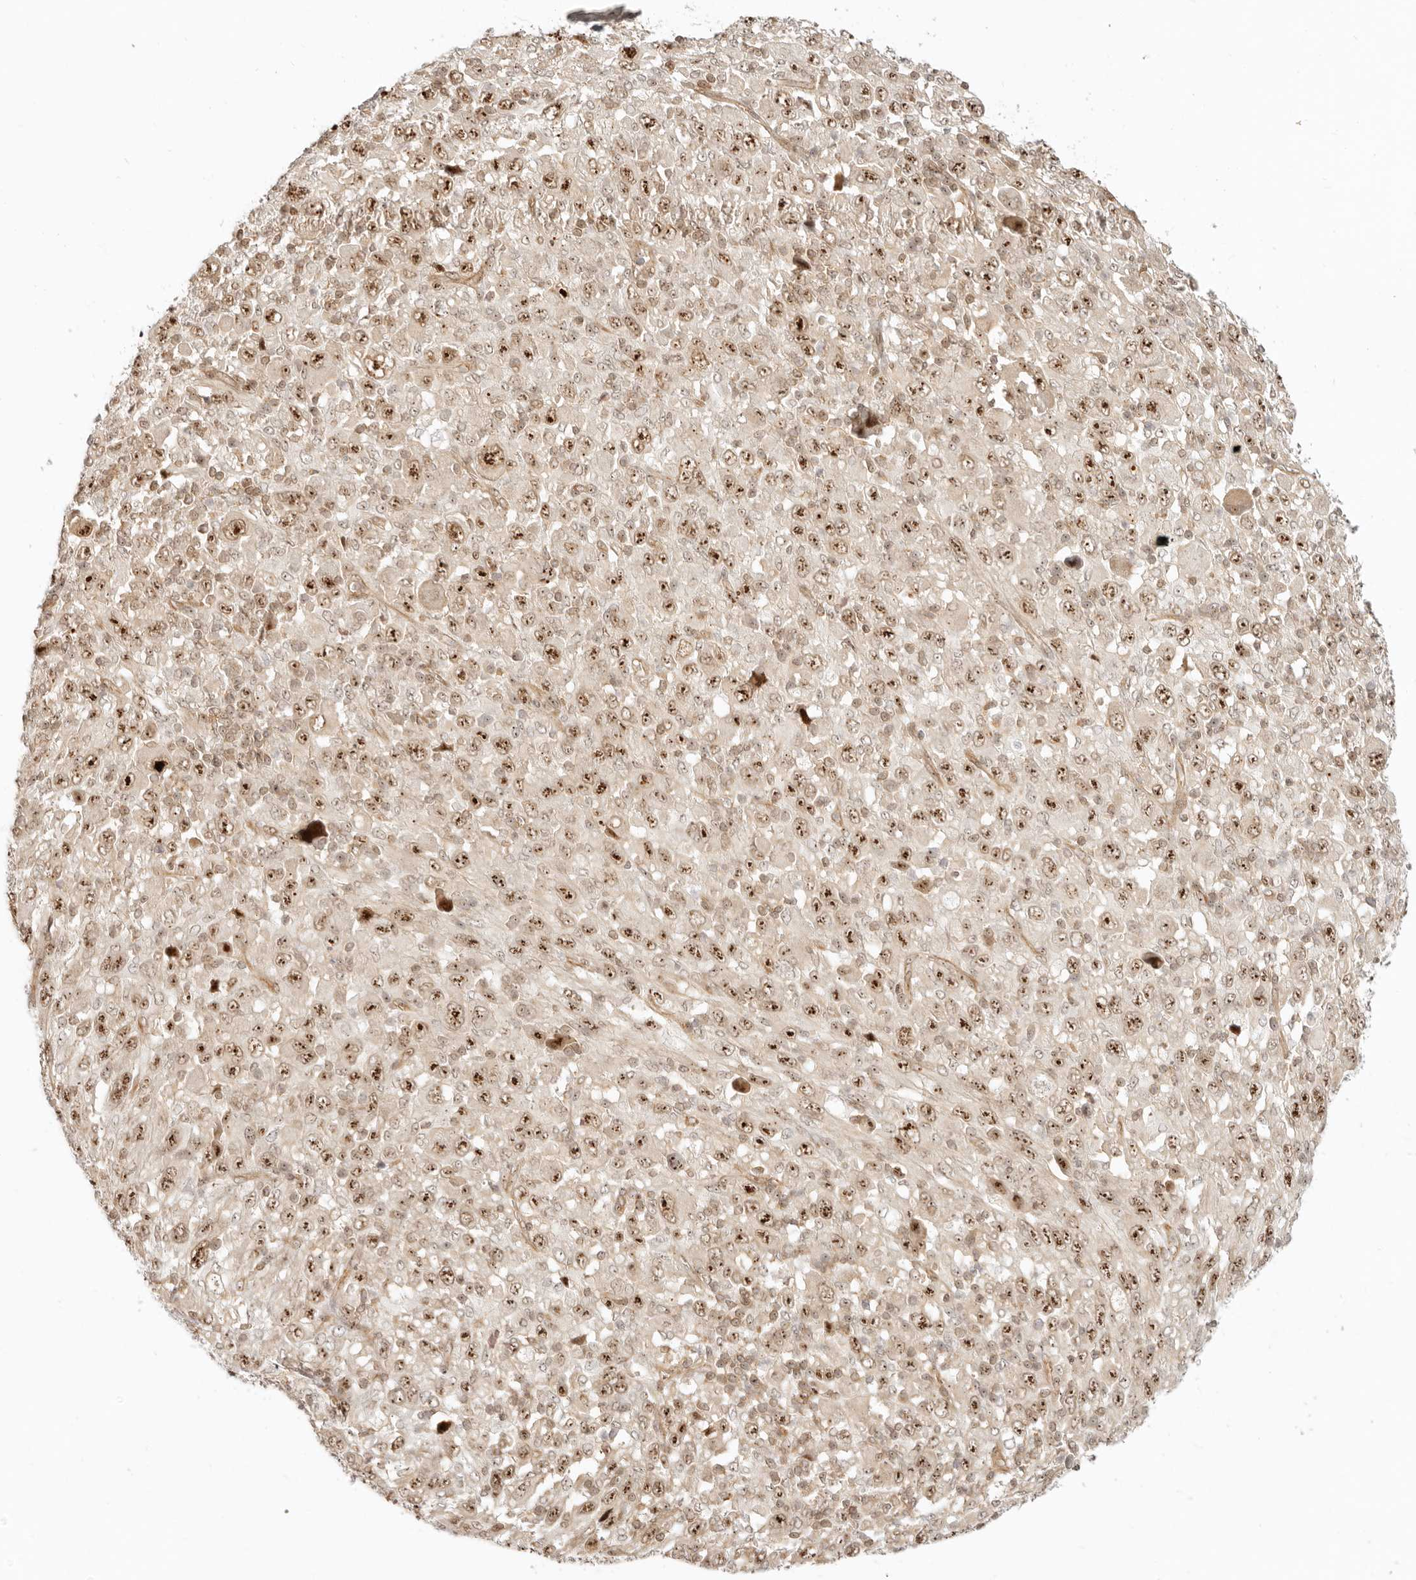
{"staining": {"intensity": "strong", "quantity": ">75%", "location": "nuclear"}, "tissue": "melanoma", "cell_type": "Tumor cells", "image_type": "cancer", "snomed": [{"axis": "morphology", "description": "Malignant melanoma, Metastatic site"}, {"axis": "topography", "description": "Skin"}], "caption": "The immunohistochemical stain labels strong nuclear staining in tumor cells of melanoma tissue.", "gene": "BAP1", "patient": {"sex": "female", "age": 56}}